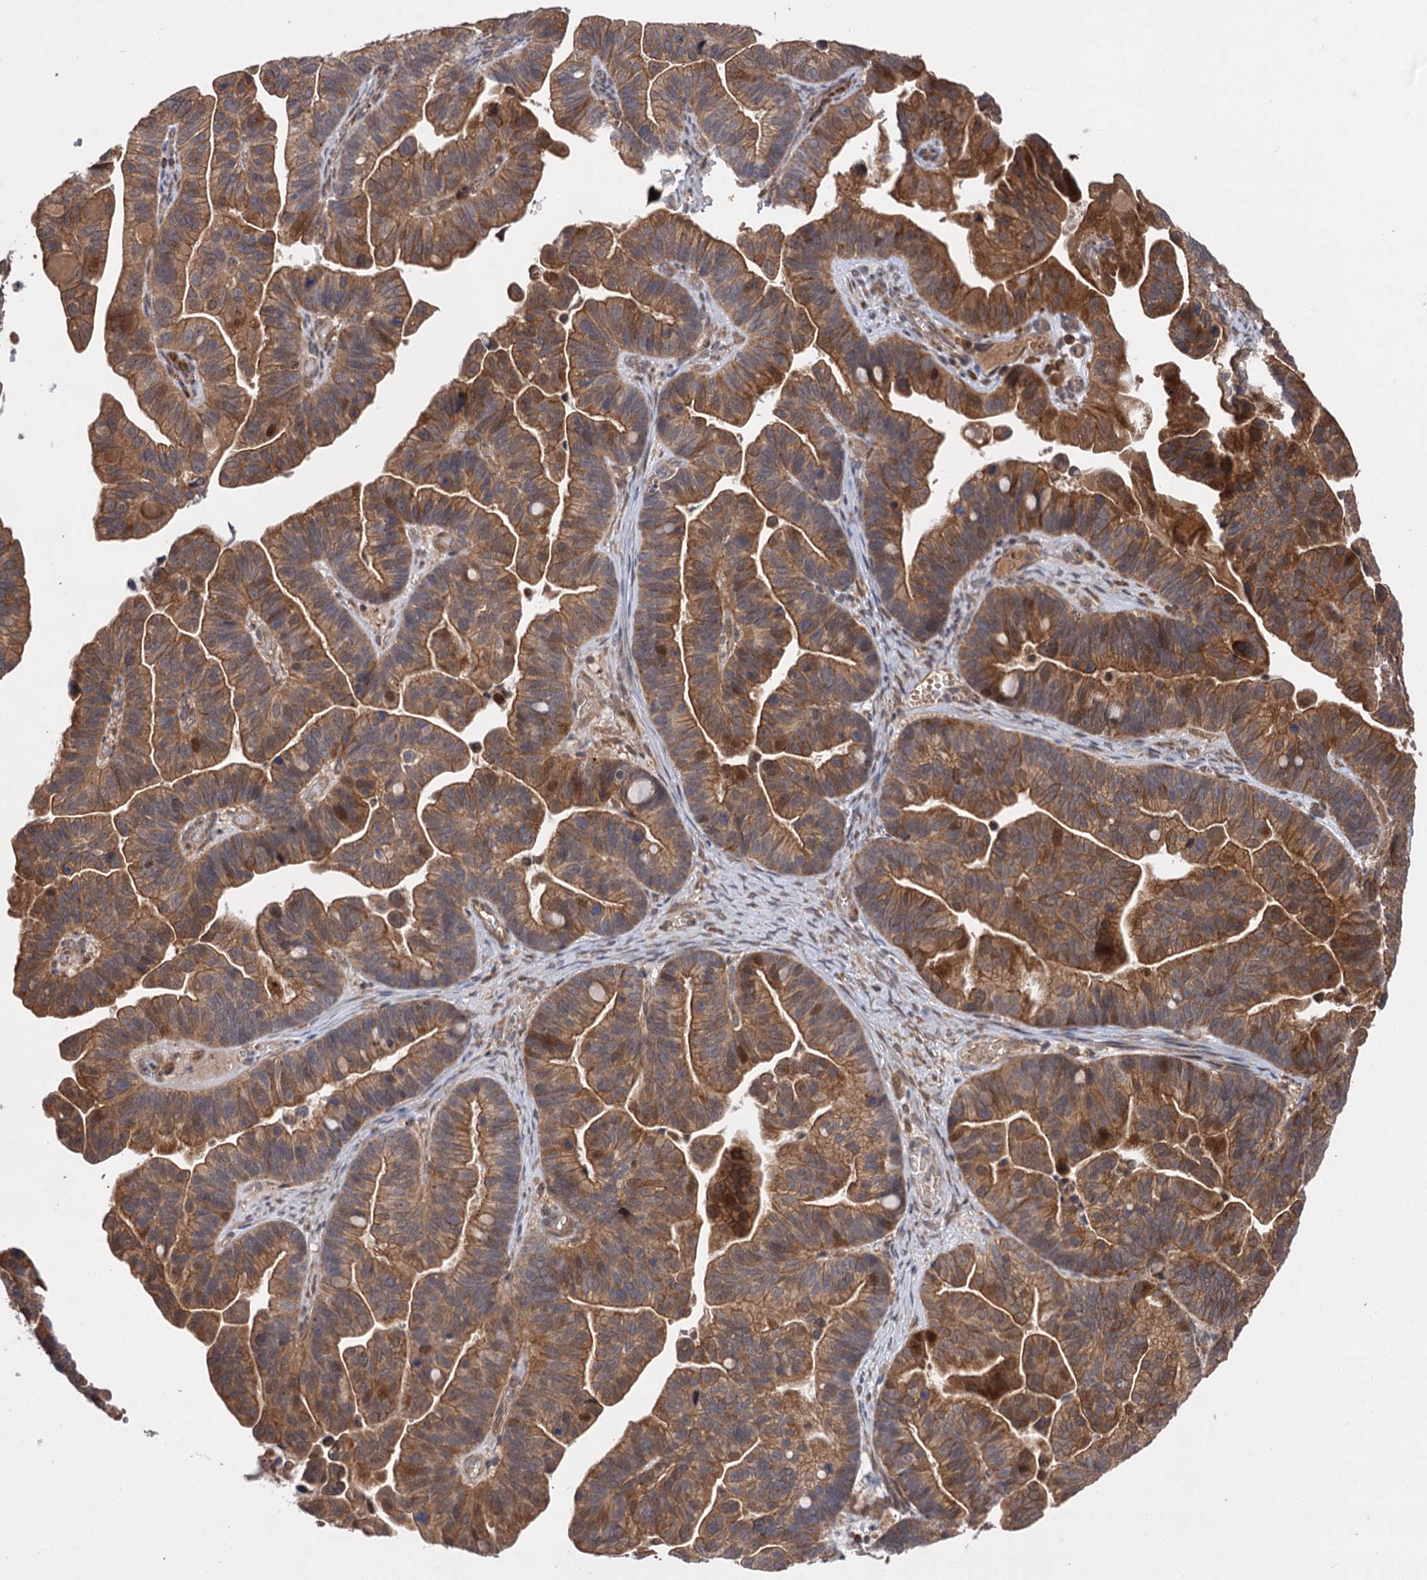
{"staining": {"intensity": "moderate", "quantity": ">75%", "location": "cytoplasmic/membranous"}, "tissue": "ovarian cancer", "cell_type": "Tumor cells", "image_type": "cancer", "snomed": [{"axis": "morphology", "description": "Cystadenocarcinoma, serous, NOS"}, {"axis": "topography", "description": "Ovary"}], "caption": "Ovarian cancer (serous cystadenocarcinoma) tissue reveals moderate cytoplasmic/membranous positivity in about >75% of tumor cells, visualized by immunohistochemistry.", "gene": "FBXW8", "patient": {"sex": "female", "age": 56}}